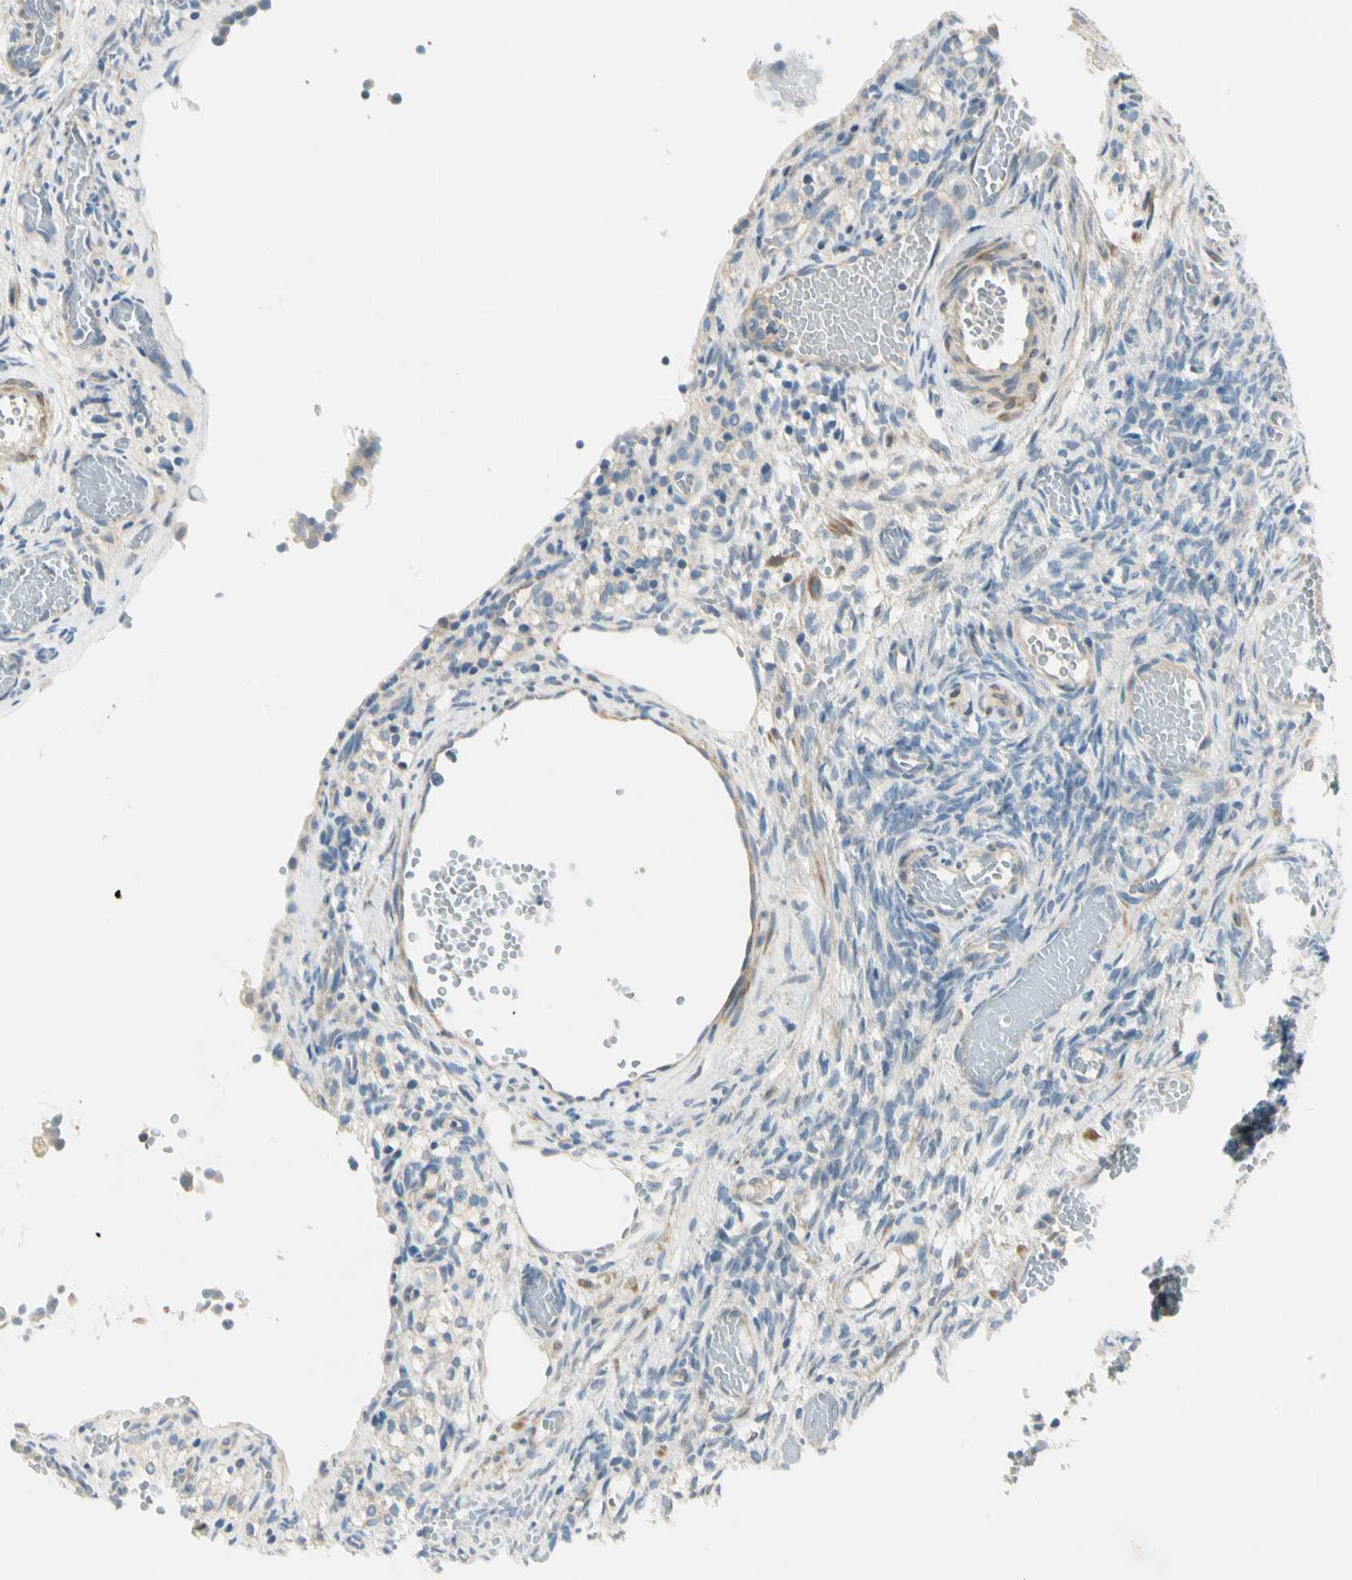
{"staining": {"intensity": "negative", "quantity": "none", "location": "none"}, "tissue": "ovary", "cell_type": "Ovarian stroma cells", "image_type": "normal", "snomed": [{"axis": "morphology", "description": "Normal tissue, NOS"}, {"axis": "topography", "description": "Ovary"}], "caption": "This is an immunohistochemistry (IHC) micrograph of benign ovary. There is no positivity in ovarian stroma cells.", "gene": "ADGRA3", "patient": {"sex": "female", "age": 35}}